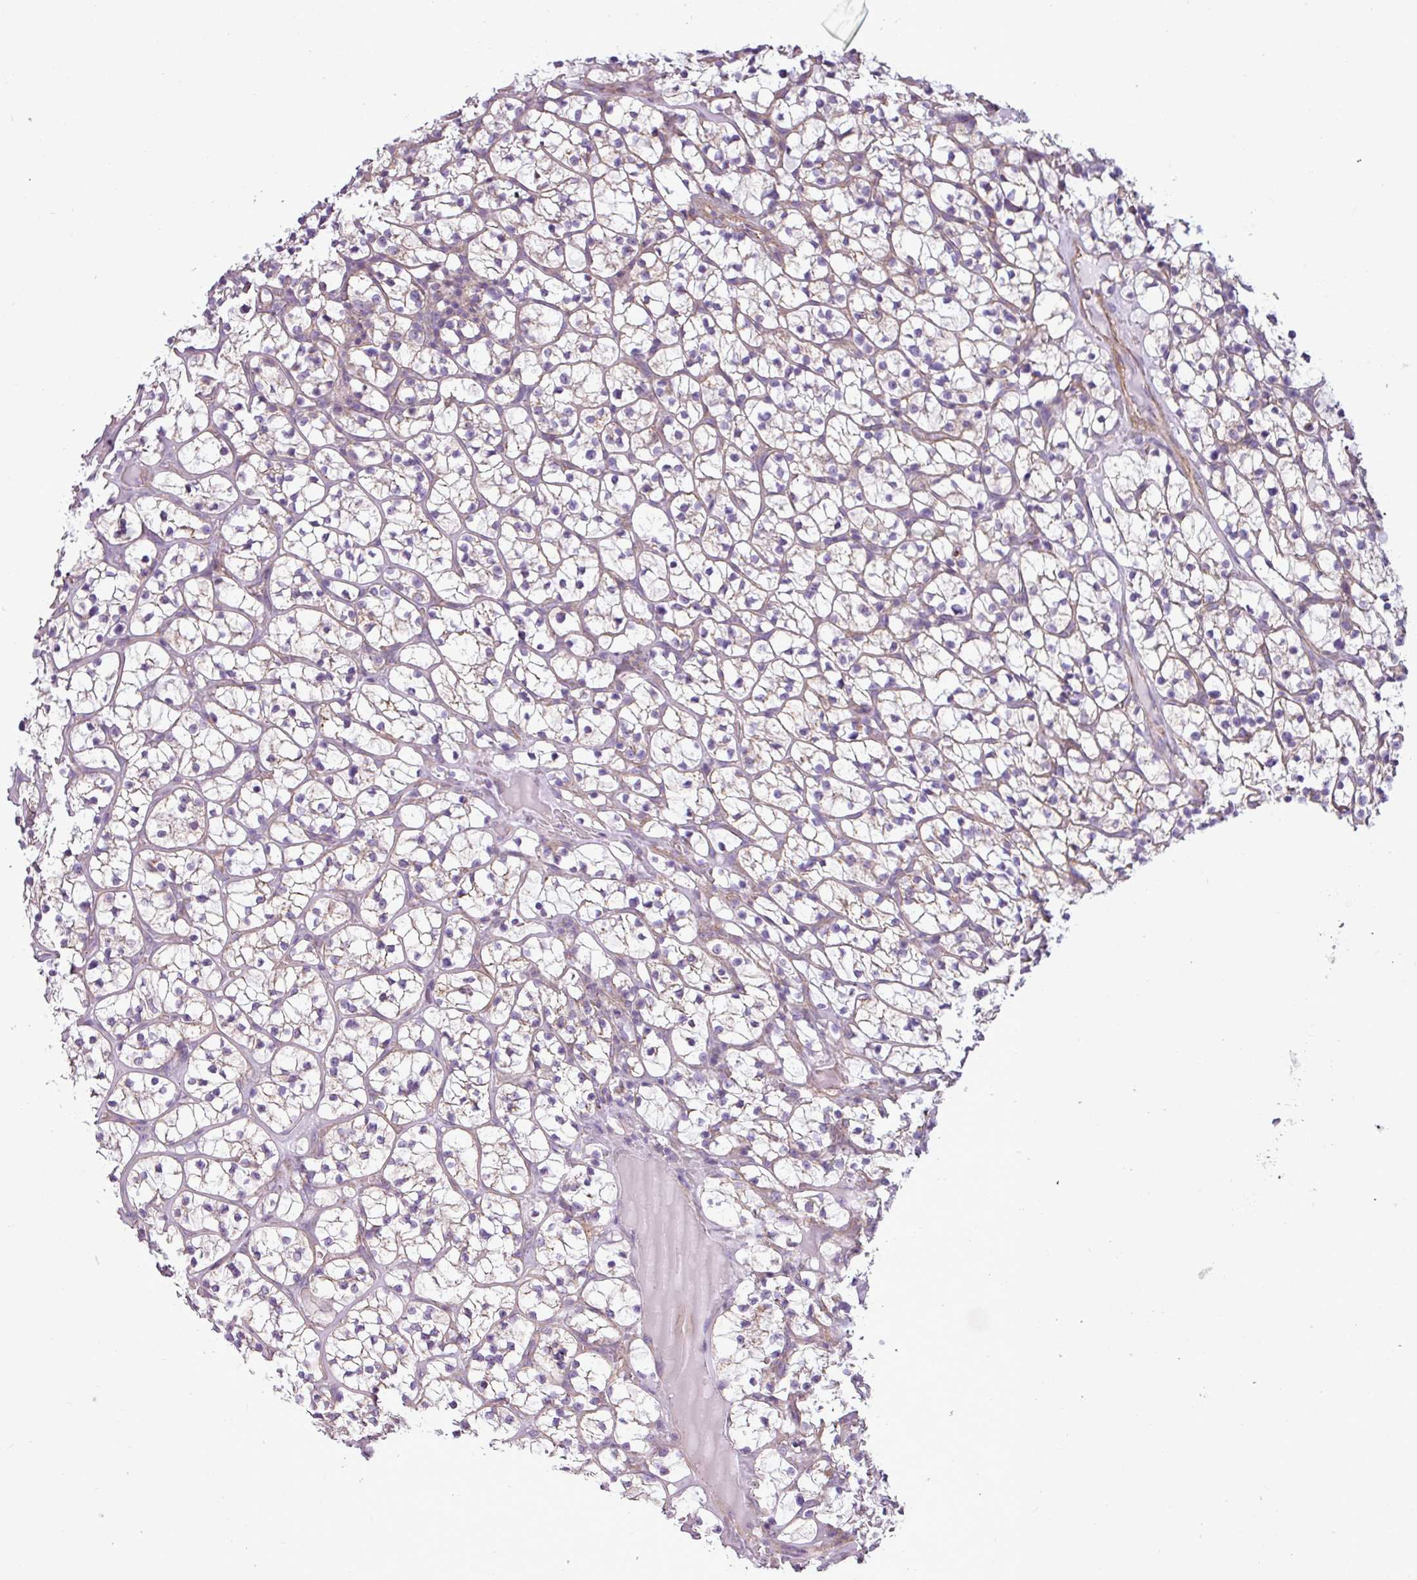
{"staining": {"intensity": "negative", "quantity": "none", "location": "none"}, "tissue": "renal cancer", "cell_type": "Tumor cells", "image_type": "cancer", "snomed": [{"axis": "morphology", "description": "Adenocarcinoma, NOS"}, {"axis": "topography", "description": "Kidney"}], "caption": "IHC of human adenocarcinoma (renal) exhibits no positivity in tumor cells.", "gene": "BTN2A2", "patient": {"sex": "female", "age": 64}}